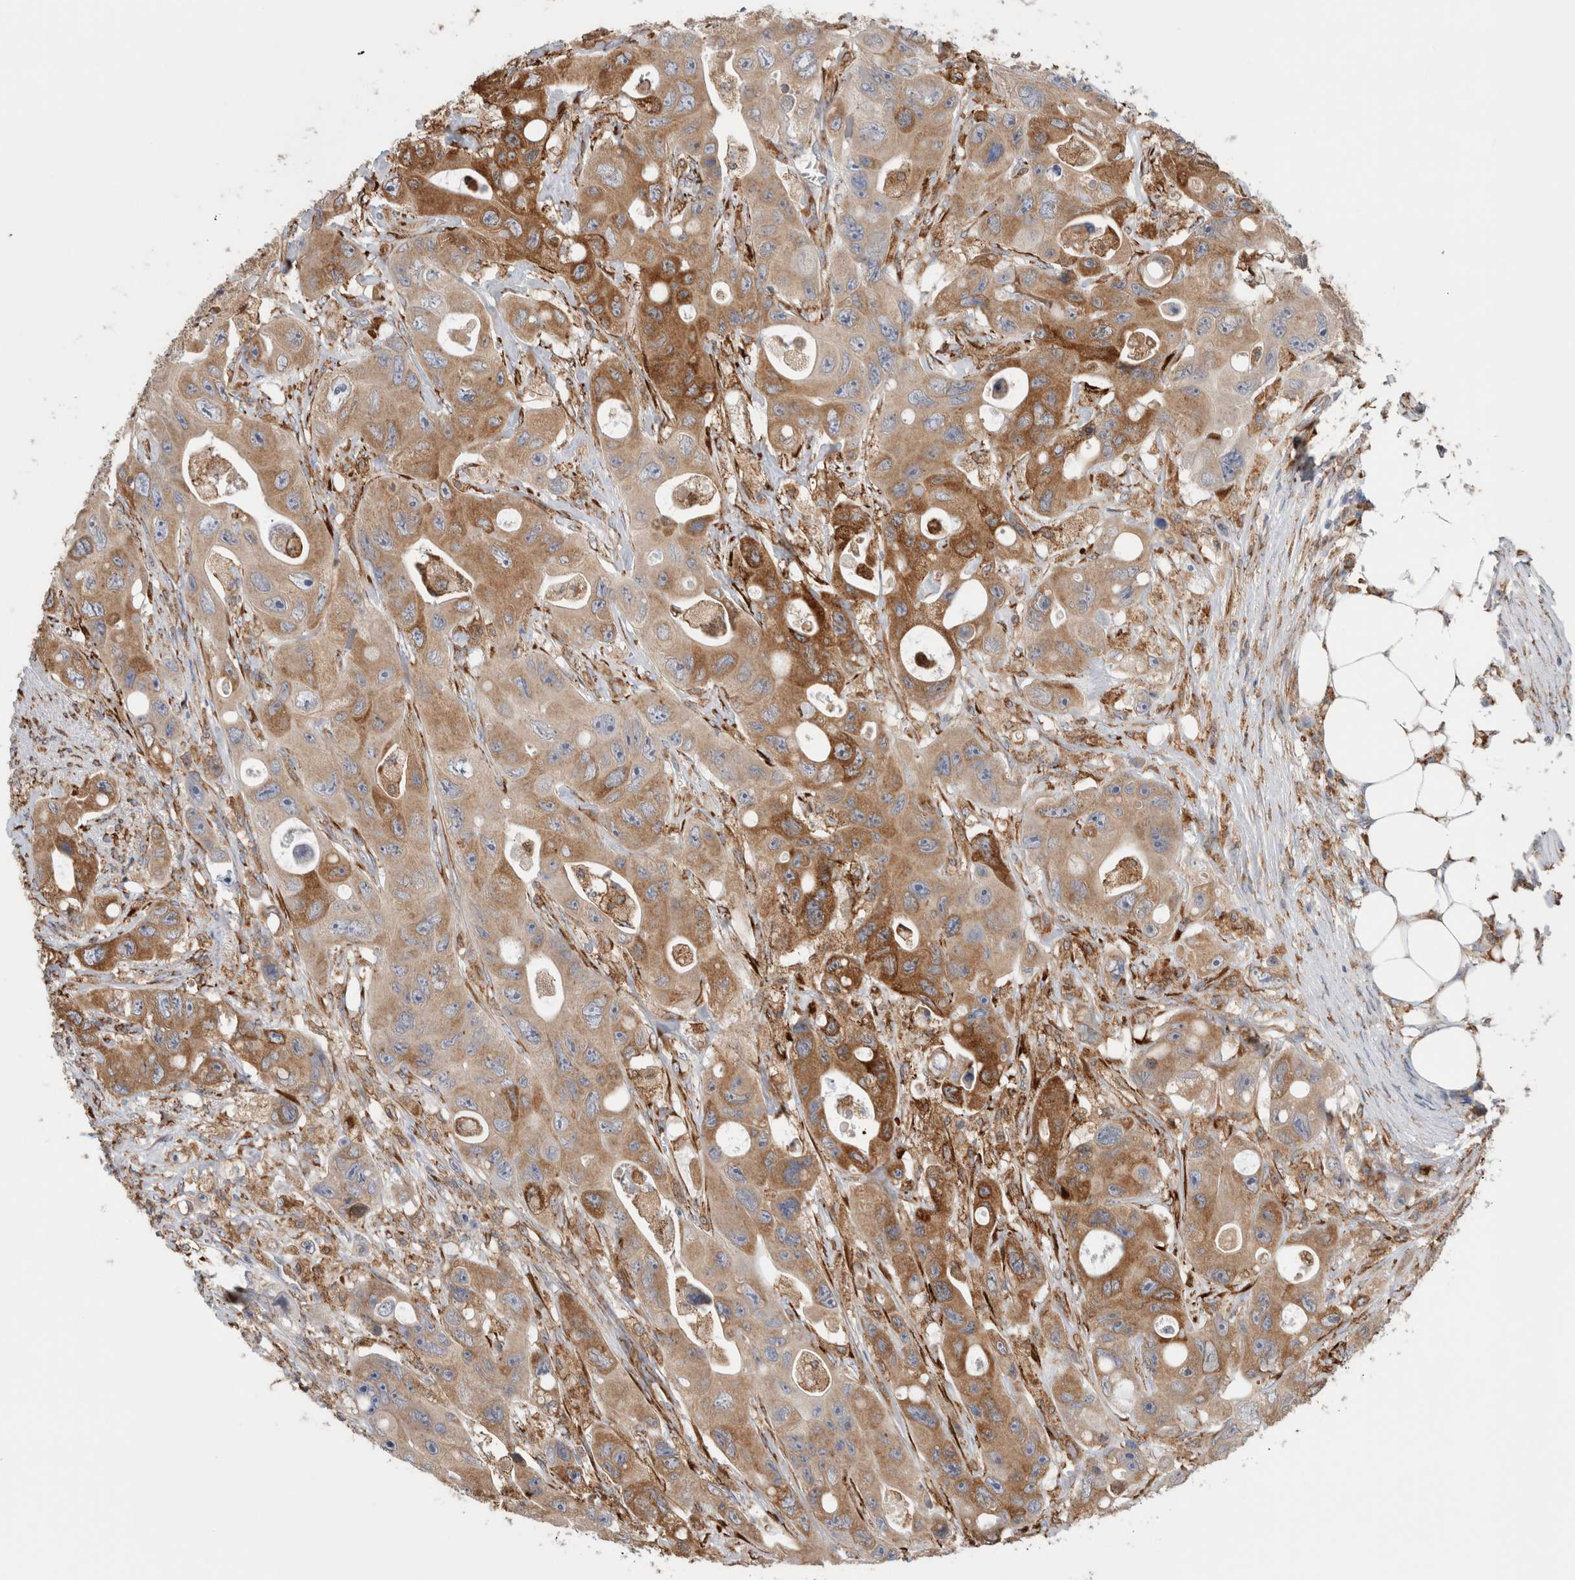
{"staining": {"intensity": "moderate", "quantity": ">75%", "location": "cytoplasmic/membranous"}, "tissue": "colorectal cancer", "cell_type": "Tumor cells", "image_type": "cancer", "snomed": [{"axis": "morphology", "description": "Adenocarcinoma, NOS"}, {"axis": "topography", "description": "Colon"}], "caption": "Moderate cytoplasmic/membranous positivity for a protein is appreciated in approximately >75% of tumor cells of colorectal cancer (adenocarcinoma) using IHC.", "gene": "P4HA1", "patient": {"sex": "female", "age": 46}}